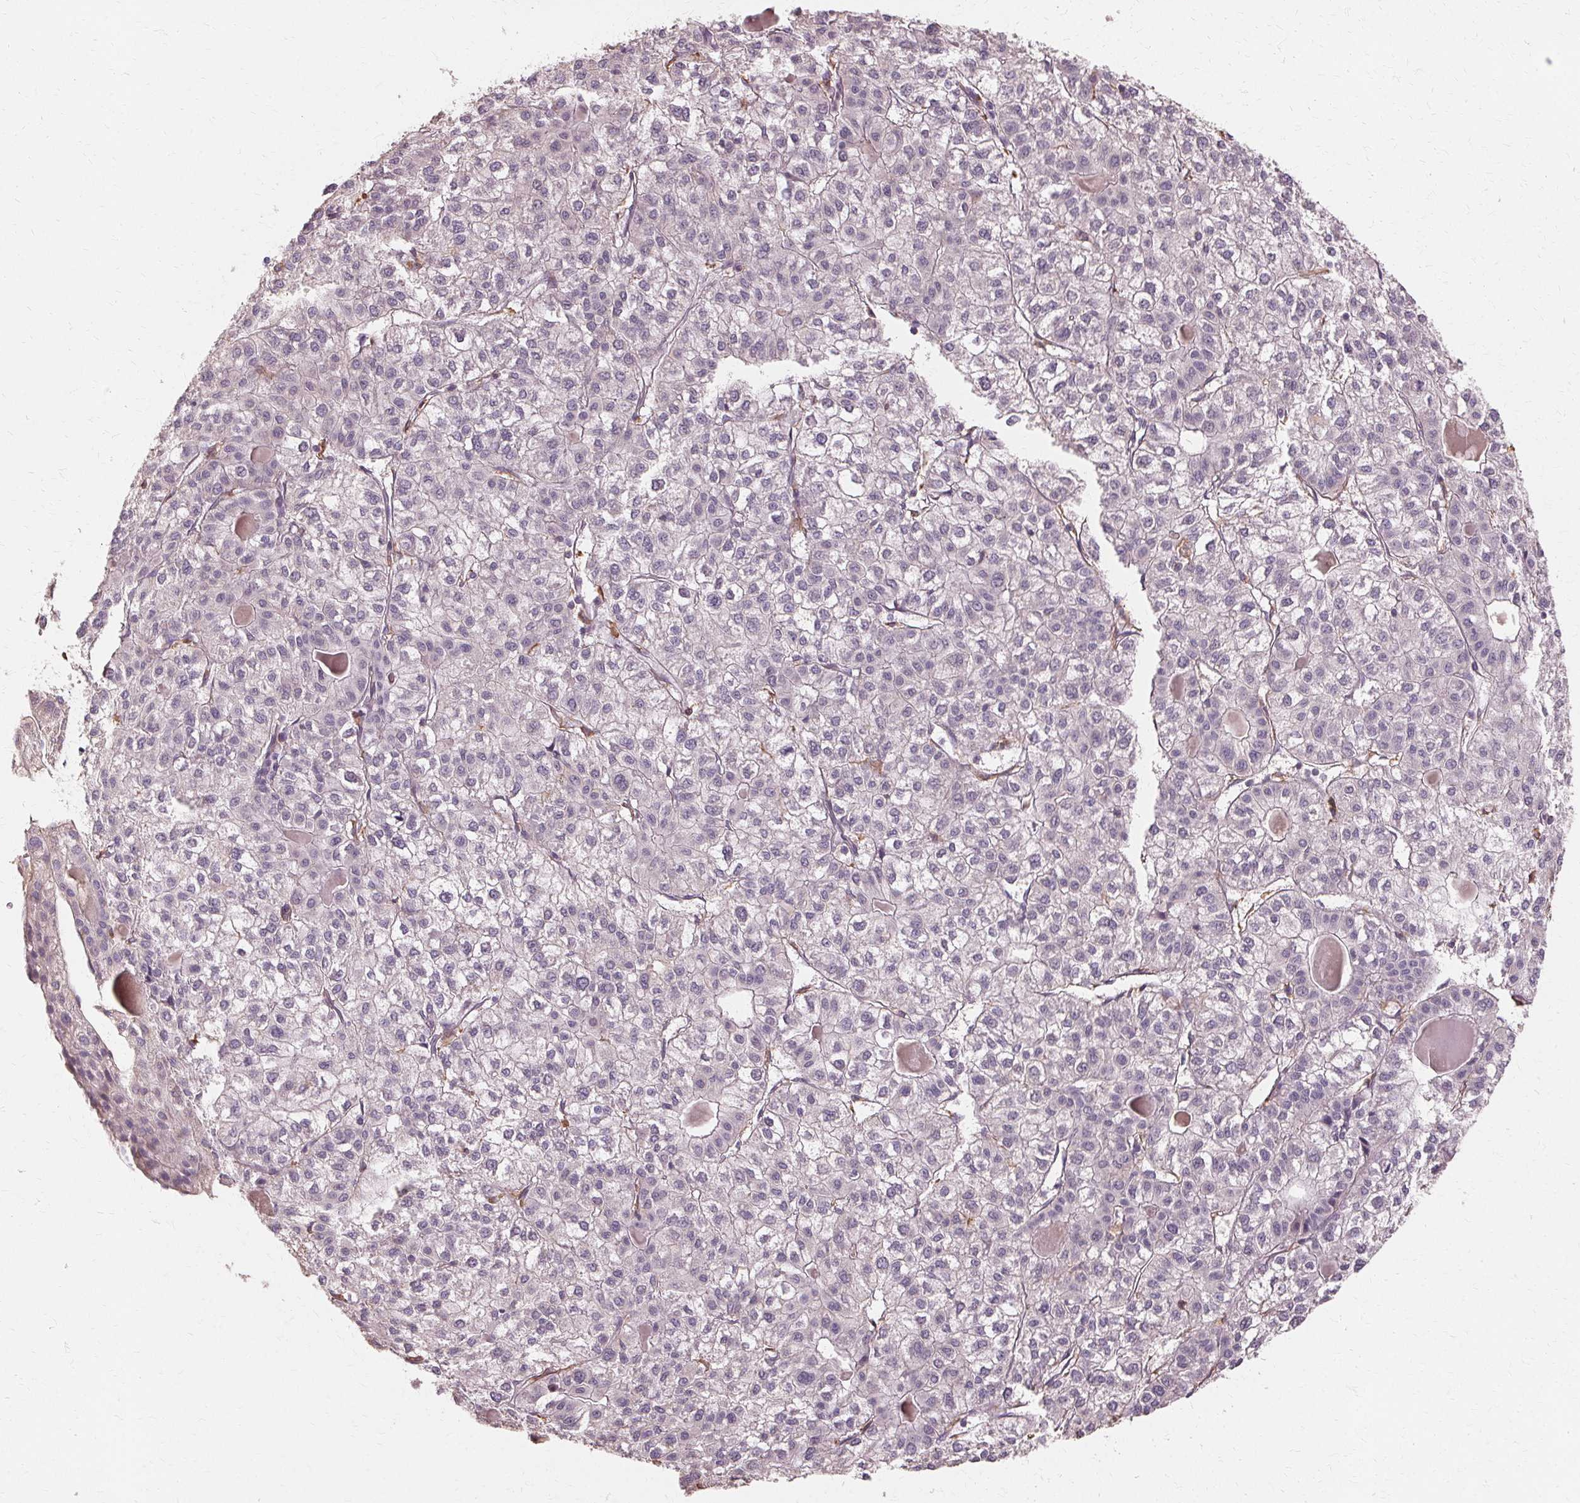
{"staining": {"intensity": "negative", "quantity": "none", "location": "none"}, "tissue": "liver cancer", "cell_type": "Tumor cells", "image_type": "cancer", "snomed": [{"axis": "morphology", "description": "Carcinoma, Hepatocellular, NOS"}, {"axis": "topography", "description": "Liver"}], "caption": "Tumor cells are negative for brown protein staining in hepatocellular carcinoma (liver). The staining is performed using DAB (3,3'-diaminobenzidine) brown chromogen with nuclei counter-stained in using hematoxylin.", "gene": "IFNGR1", "patient": {"sex": "female", "age": 43}}